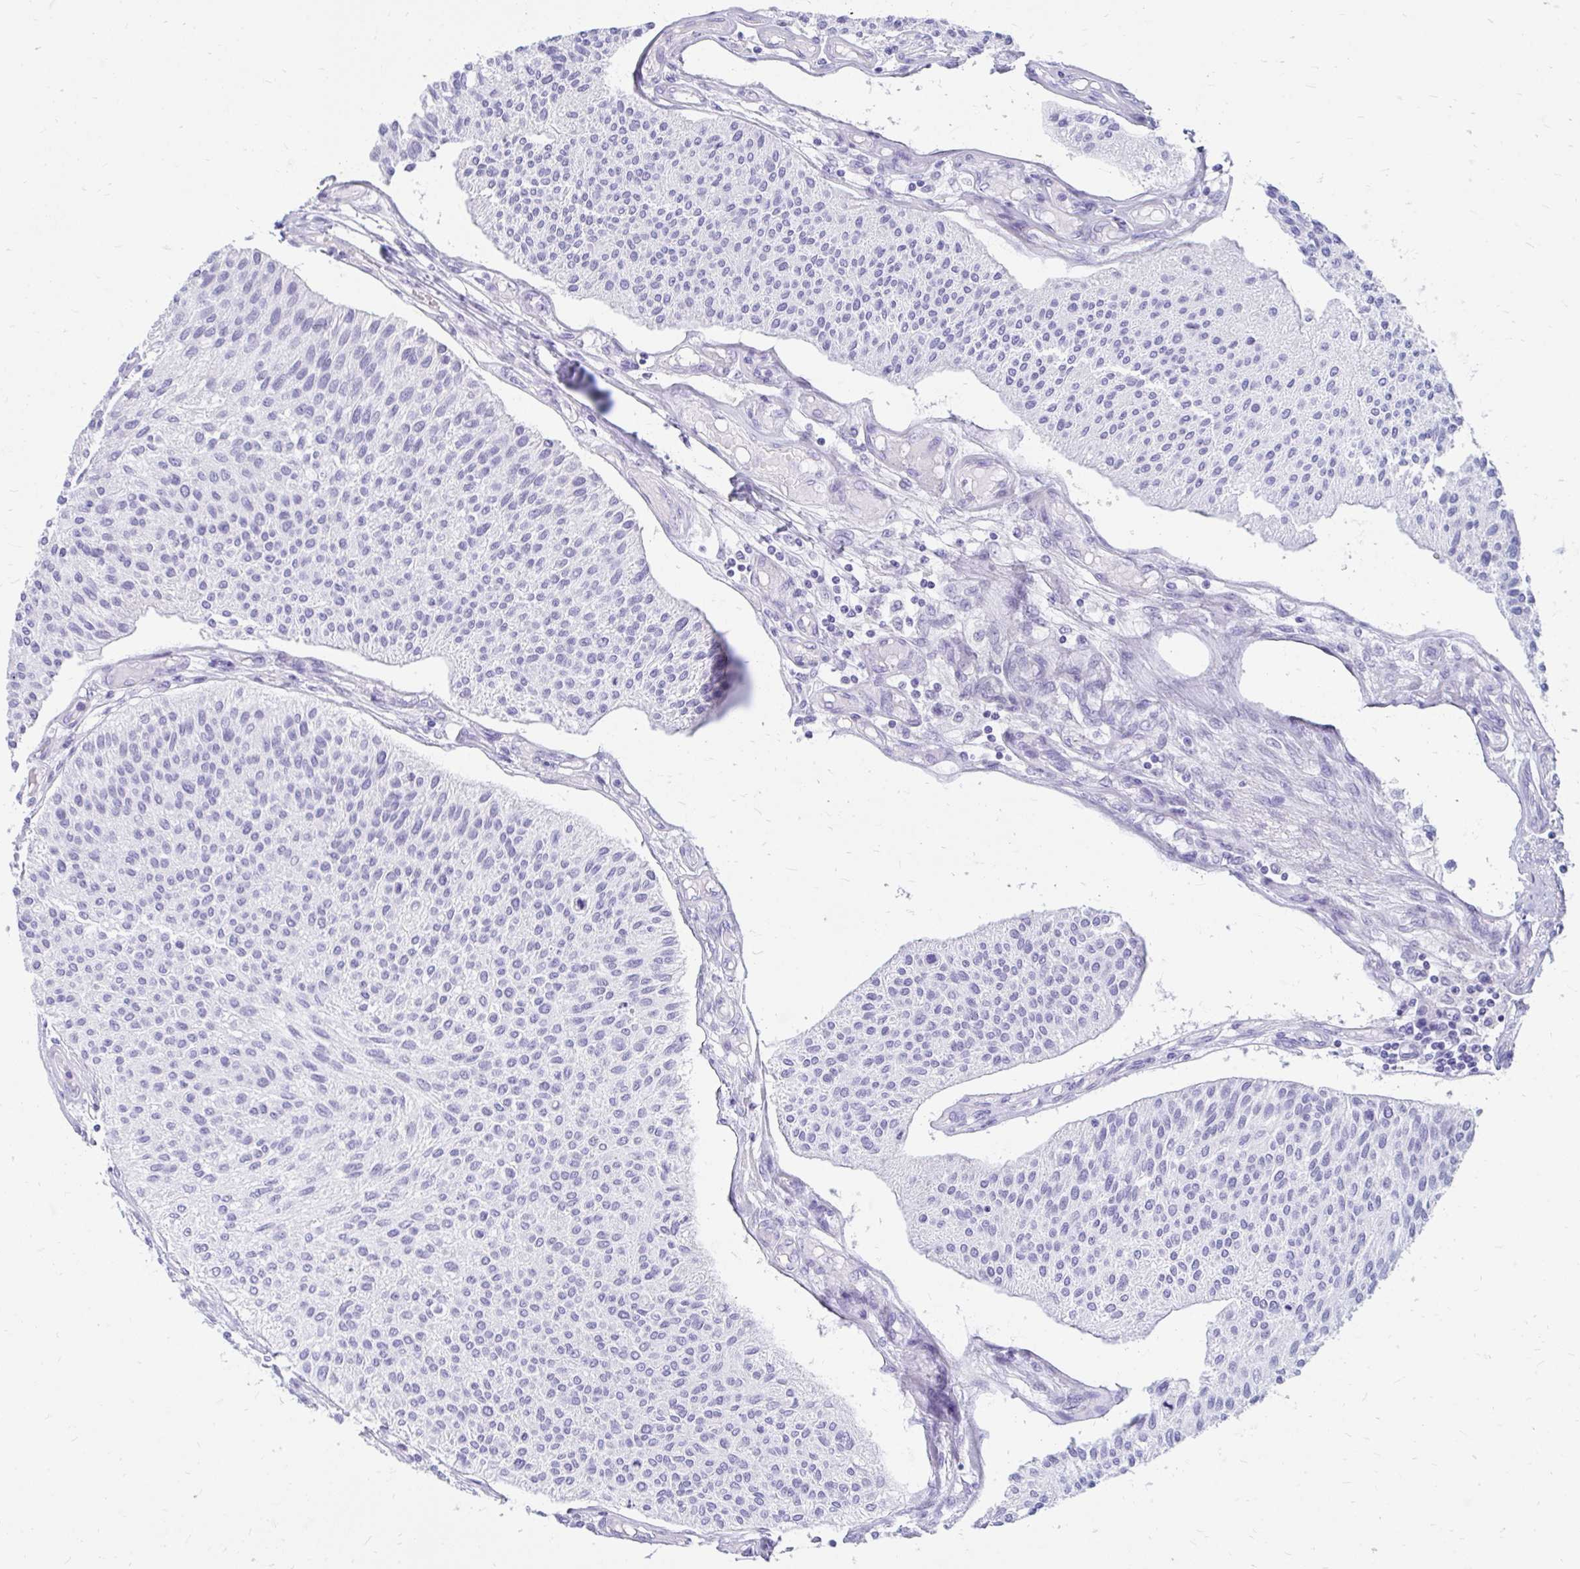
{"staining": {"intensity": "negative", "quantity": "none", "location": "none"}, "tissue": "urothelial cancer", "cell_type": "Tumor cells", "image_type": "cancer", "snomed": [{"axis": "morphology", "description": "Urothelial carcinoma, NOS"}, {"axis": "topography", "description": "Urinary bladder"}], "caption": "This is an immunohistochemistry (IHC) histopathology image of human urothelial cancer. There is no positivity in tumor cells.", "gene": "NANOGNB", "patient": {"sex": "male", "age": 55}}